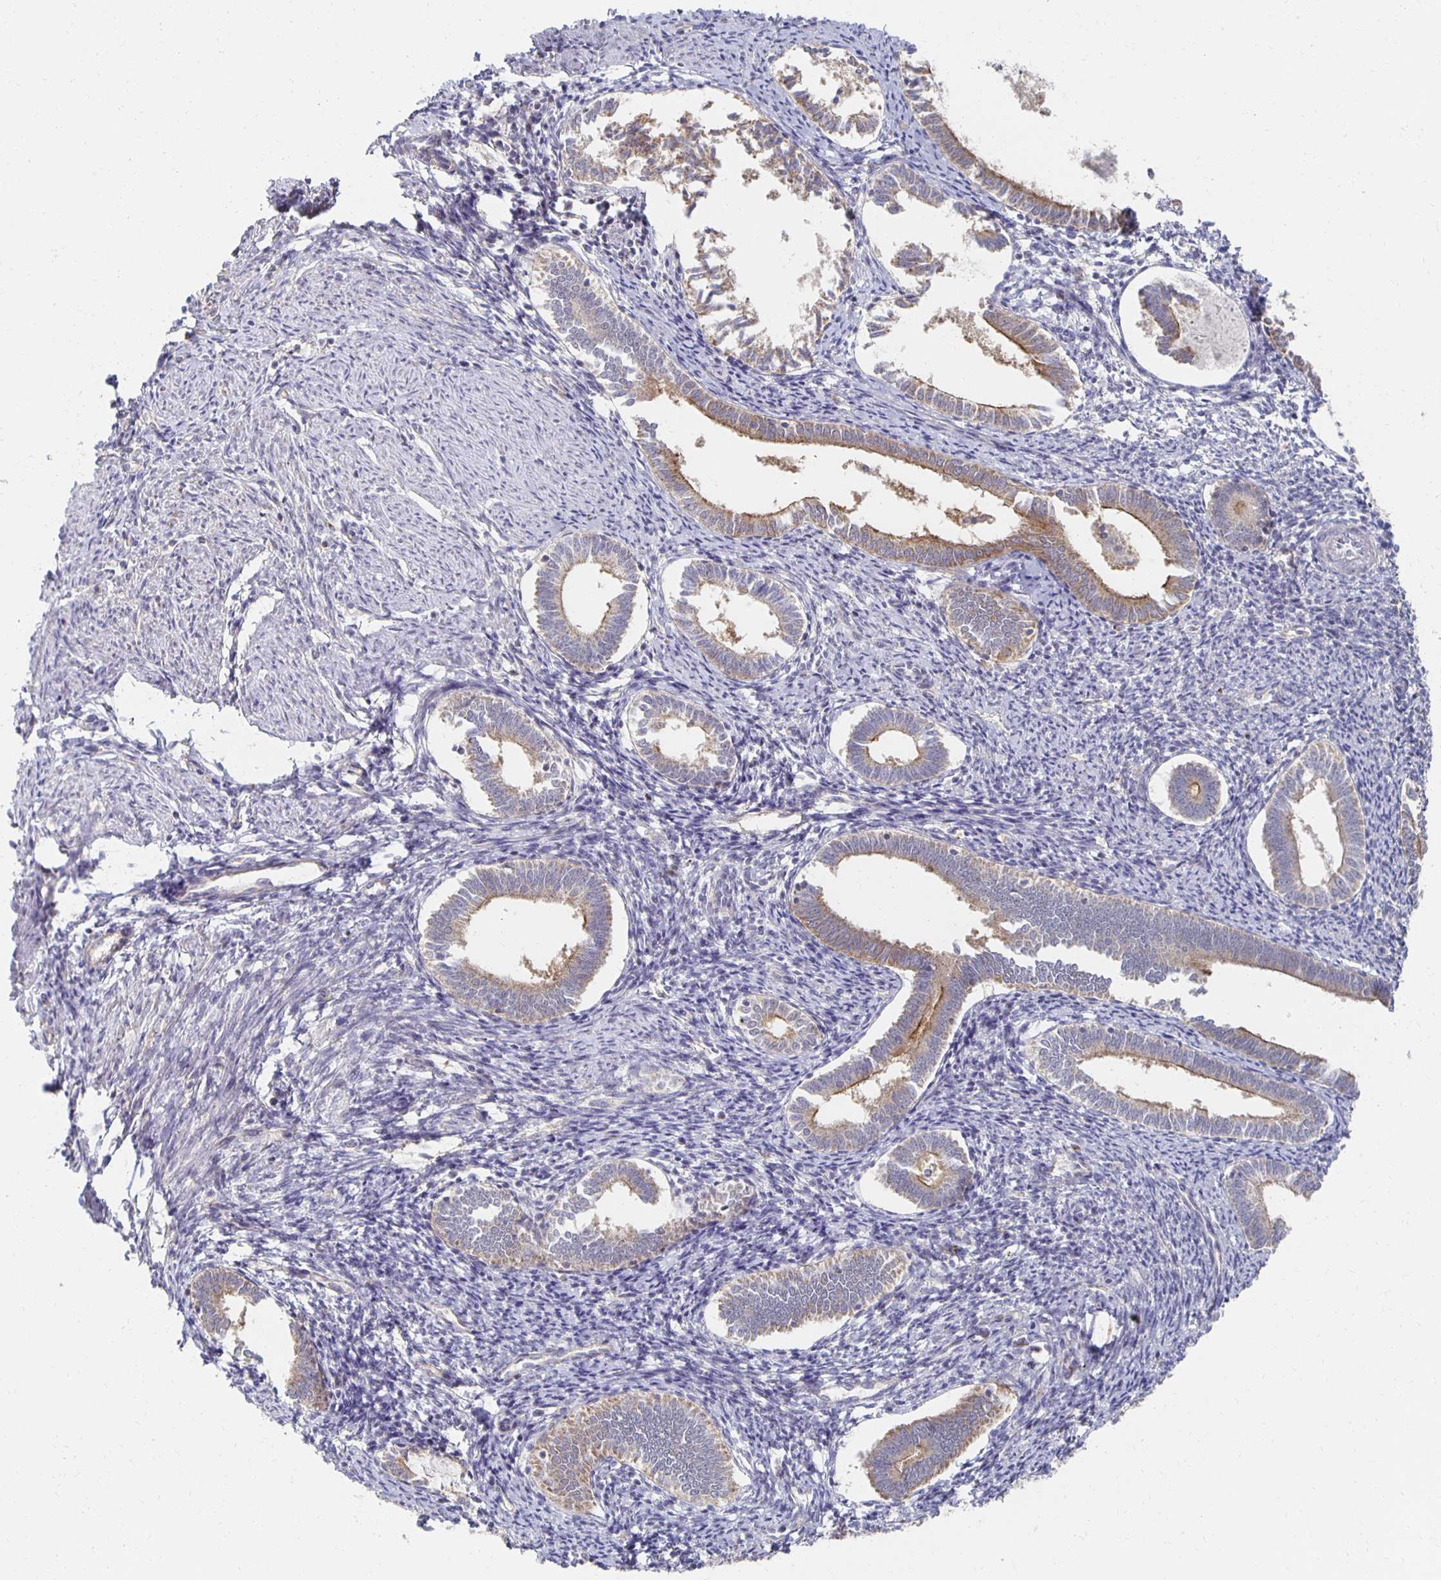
{"staining": {"intensity": "negative", "quantity": "none", "location": "none"}, "tissue": "endometrium", "cell_type": "Cells in endometrial stroma", "image_type": "normal", "snomed": [{"axis": "morphology", "description": "Normal tissue, NOS"}, {"axis": "topography", "description": "Endometrium"}], "caption": "Immunohistochemistry (IHC) image of unremarkable endometrium: human endometrium stained with DAB displays no significant protein expression in cells in endometrial stroma.", "gene": "NKX2", "patient": {"sex": "female", "age": 41}}